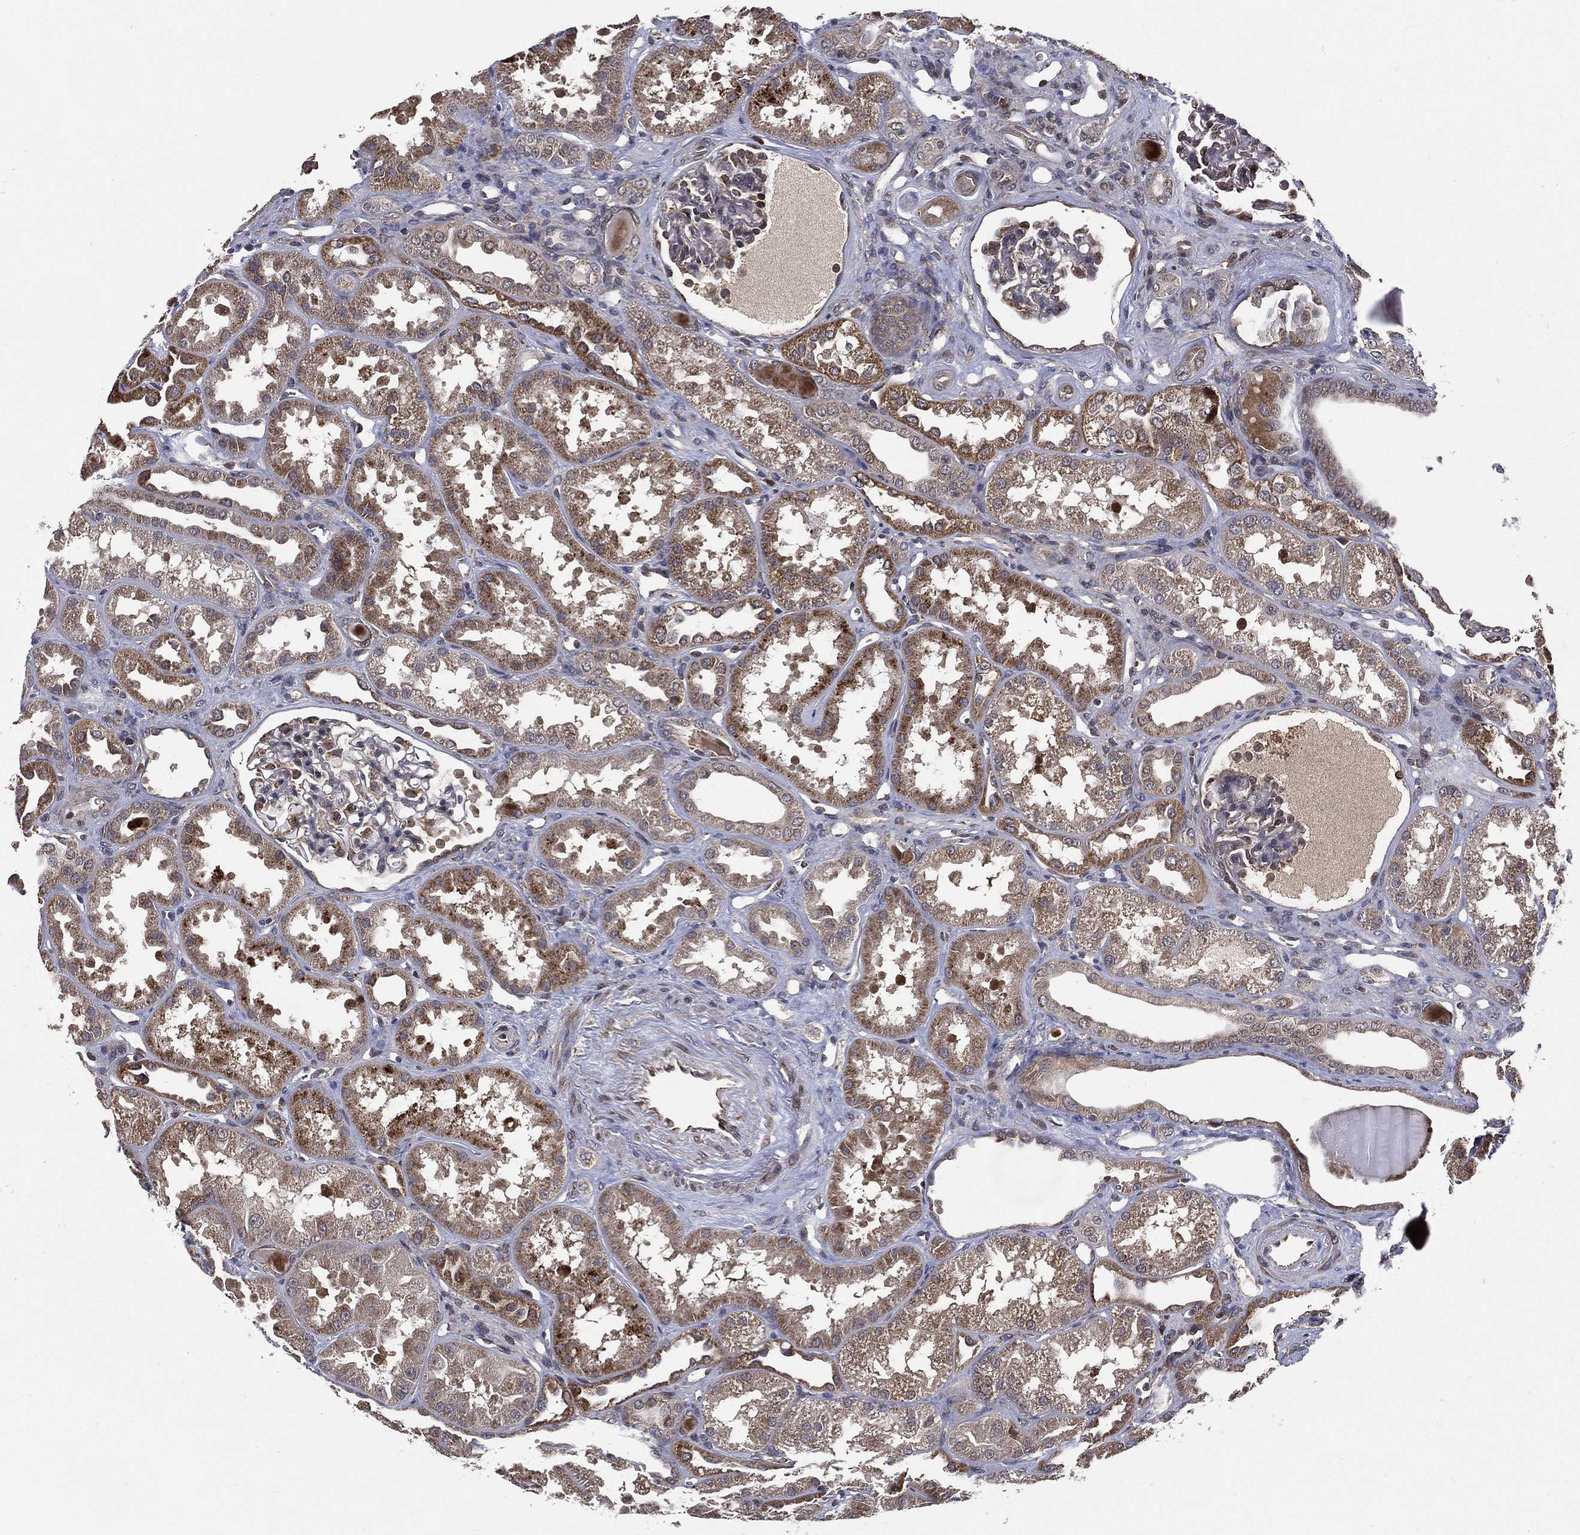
{"staining": {"intensity": "moderate", "quantity": "<25%", "location": "cytoplasmic/membranous"}, "tissue": "kidney", "cell_type": "Cells in glomeruli", "image_type": "normal", "snomed": [{"axis": "morphology", "description": "Normal tissue, NOS"}, {"axis": "topography", "description": "Kidney"}], "caption": "The histopathology image displays staining of benign kidney, revealing moderate cytoplasmic/membranous protein expression (brown color) within cells in glomeruli.", "gene": "RAB11FIP4", "patient": {"sex": "male", "age": 61}}